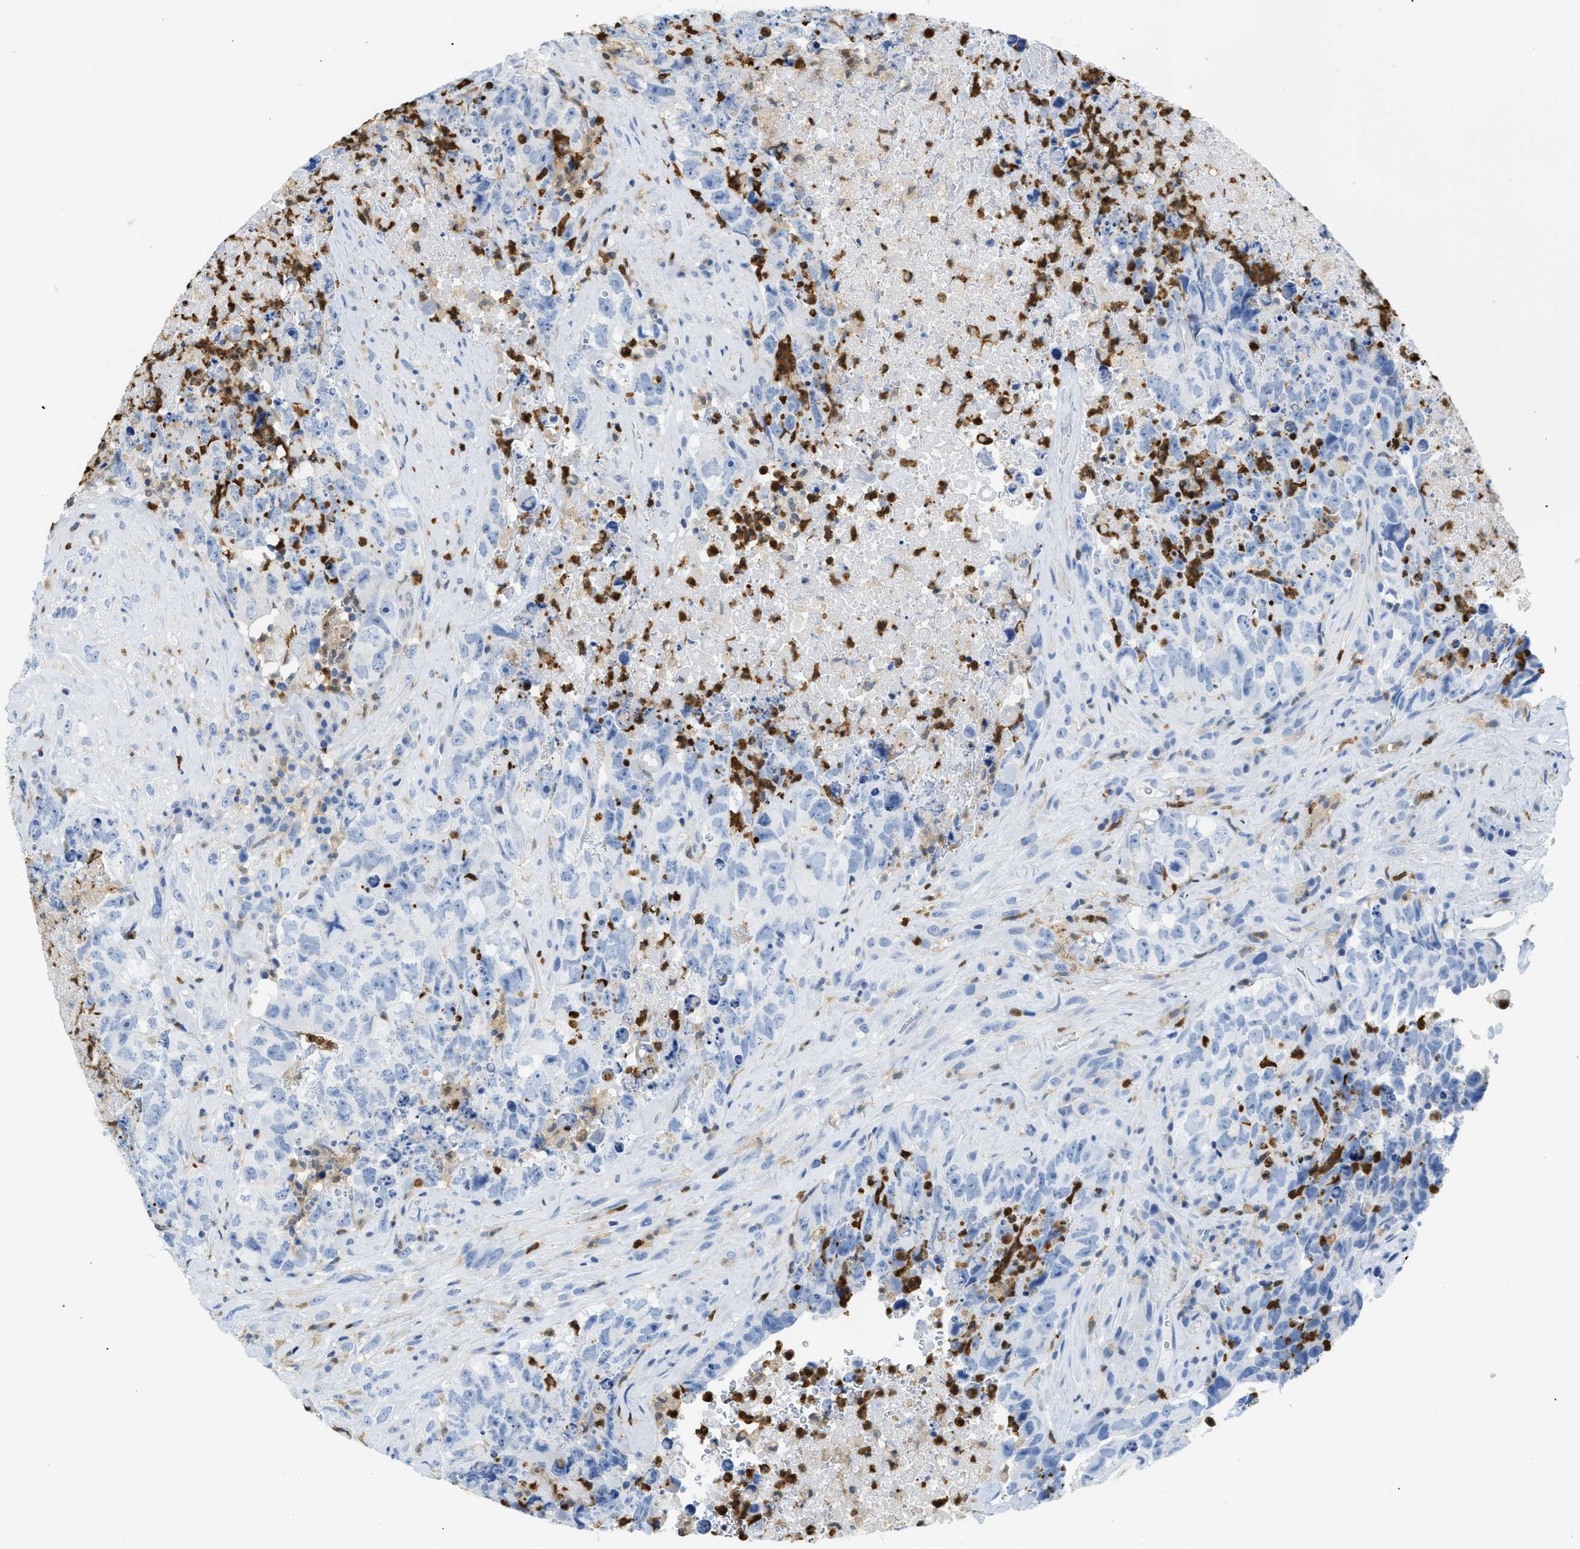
{"staining": {"intensity": "negative", "quantity": "none", "location": "none"}, "tissue": "testis cancer", "cell_type": "Tumor cells", "image_type": "cancer", "snomed": [{"axis": "morphology", "description": "Carcinoma, Embryonal, NOS"}, {"axis": "topography", "description": "Testis"}], "caption": "Immunohistochemical staining of human testis embryonal carcinoma displays no significant expression in tumor cells.", "gene": "SERPINB1", "patient": {"sex": "male", "age": 32}}